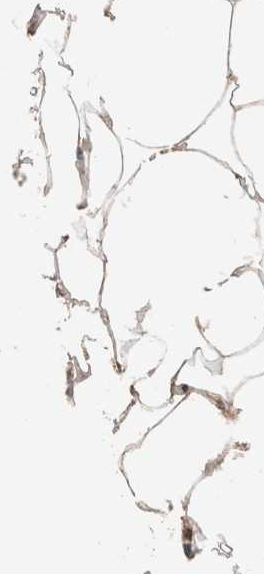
{"staining": {"intensity": "weak", "quantity": ">75%", "location": "cytoplasmic/membranous"}, "tissue": "adipose tissue", "cell_type": "Adipocytes", "image_type": "normal", "snomed": [{"axis": "morphology", "description": "Normal tissue, NOS"}, {"axis": "morphology", "description": "Adenocarcinoma, NOS"}, {"axis": "topography", "description": "Colon"}, {"axis": "topography", "description": "Peripheral nerve tissue"}], "caption": "Normal adipose tissue was stained to show a protein in brown. There is low levels of weak cytoplasmic/membranous staining in about >75% of adipocytes. The staining was performed using DAB (3,3'-diaminobenzidine), with brown indicating positive protein expression. Nuclei are stained blue with hematoxylin.", "gene": "RABEPK", "patient": {"sex": "male", "age": 14}}